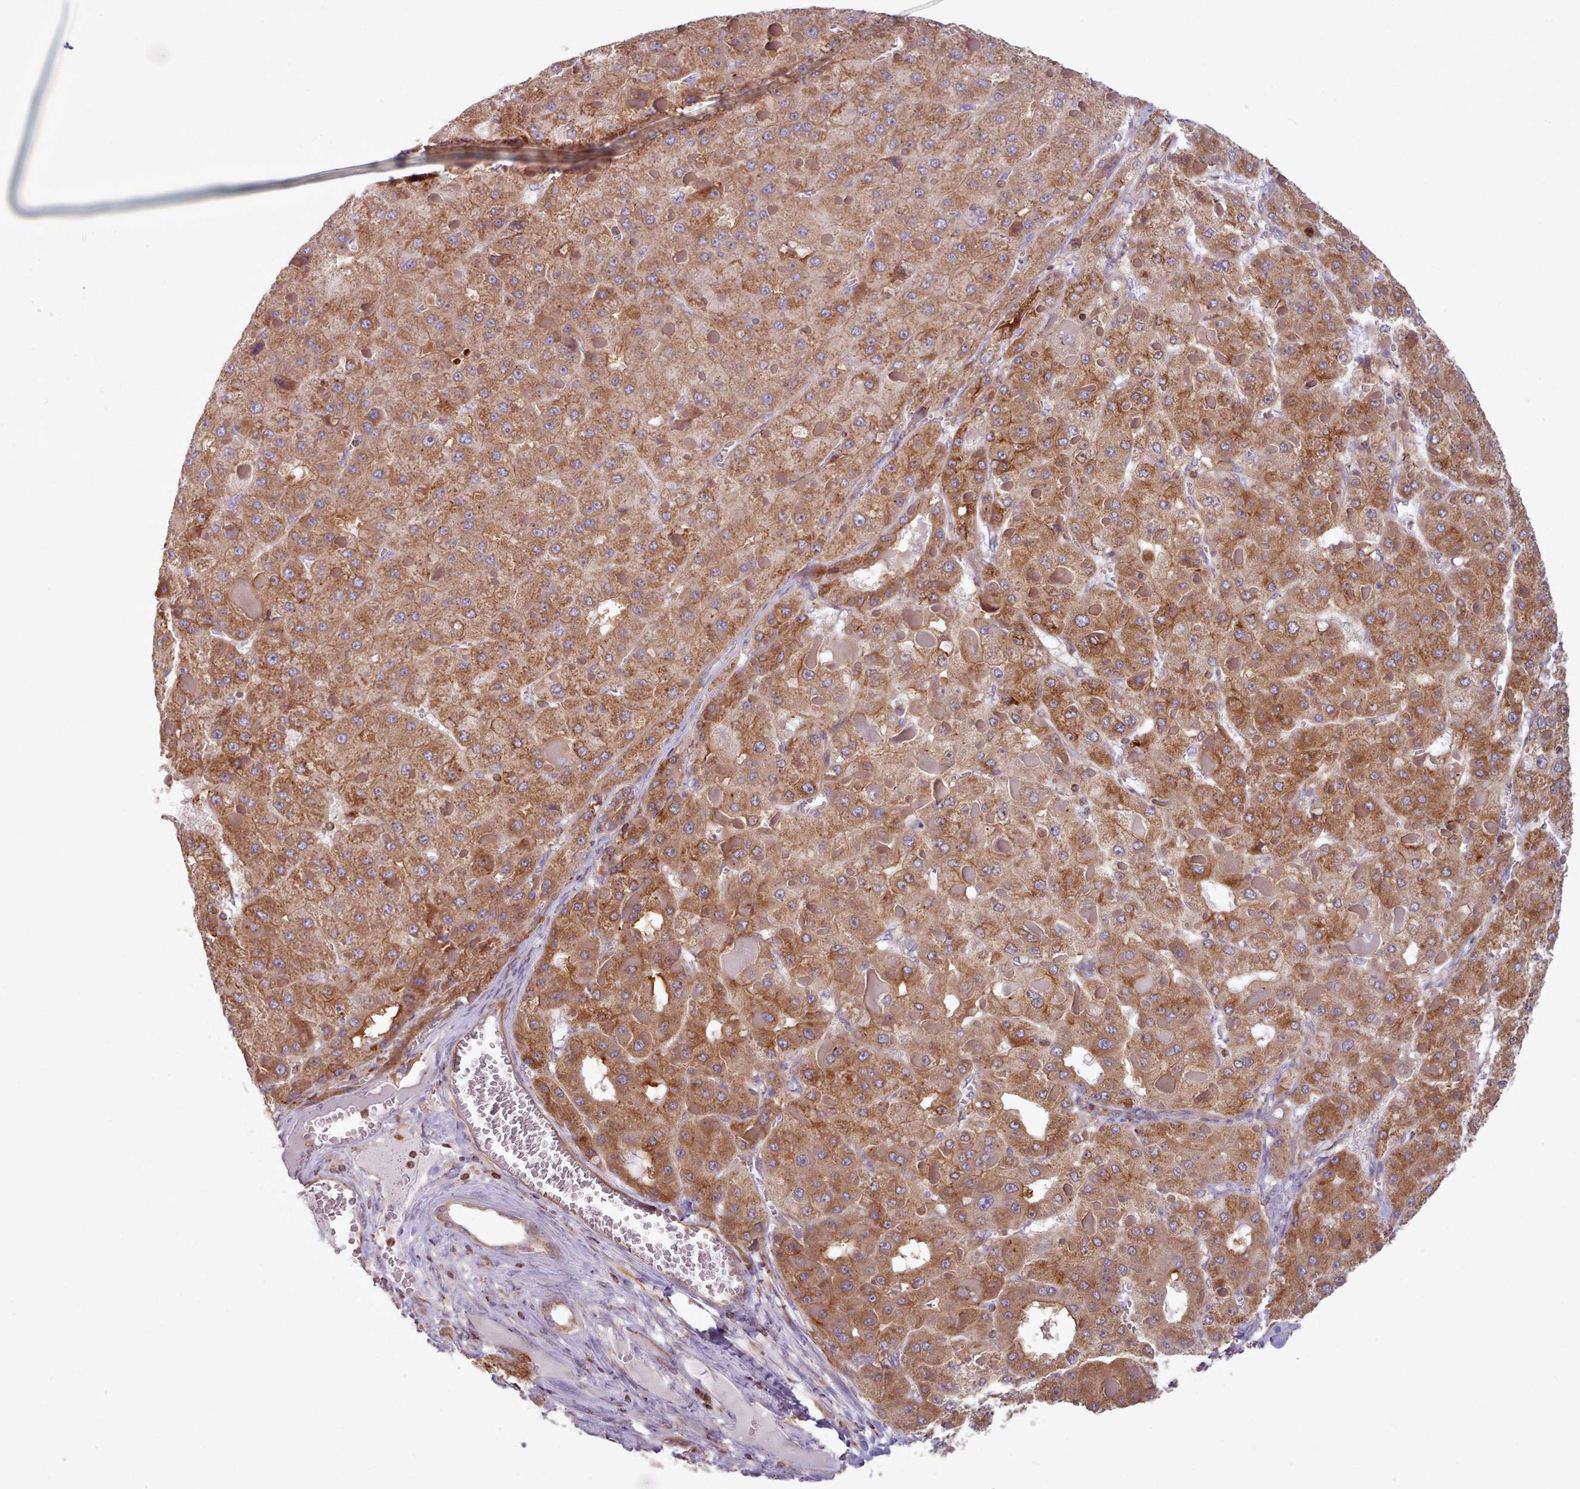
{"staining": {"intensity": "moderate", "quantity": ">75%", "location": "cytoplasmic/membranous"}, "tissue": "liver cancer", "cell_type": "Tumor cells", "image_type": "cancer", "snomed": [{"axis": "morphology", "description": "Carcinoma, Hepatocellular, NOS"}, {"axis": "topography", "description": "Liver"}], "caption": "Liver cancer stained with immunohistochemistry displays moderate cytoplasmic/membranous positivity in approximately >75% of tumor cells. The staining is performed using DAB (3,3'-diaminobenzidine) brown chromogen to label protein expression. The nuclei are counter-stained blue using hematoxylin.", "gene": "CRYBG1", "patient": {"sex": "female", "age": 73}}